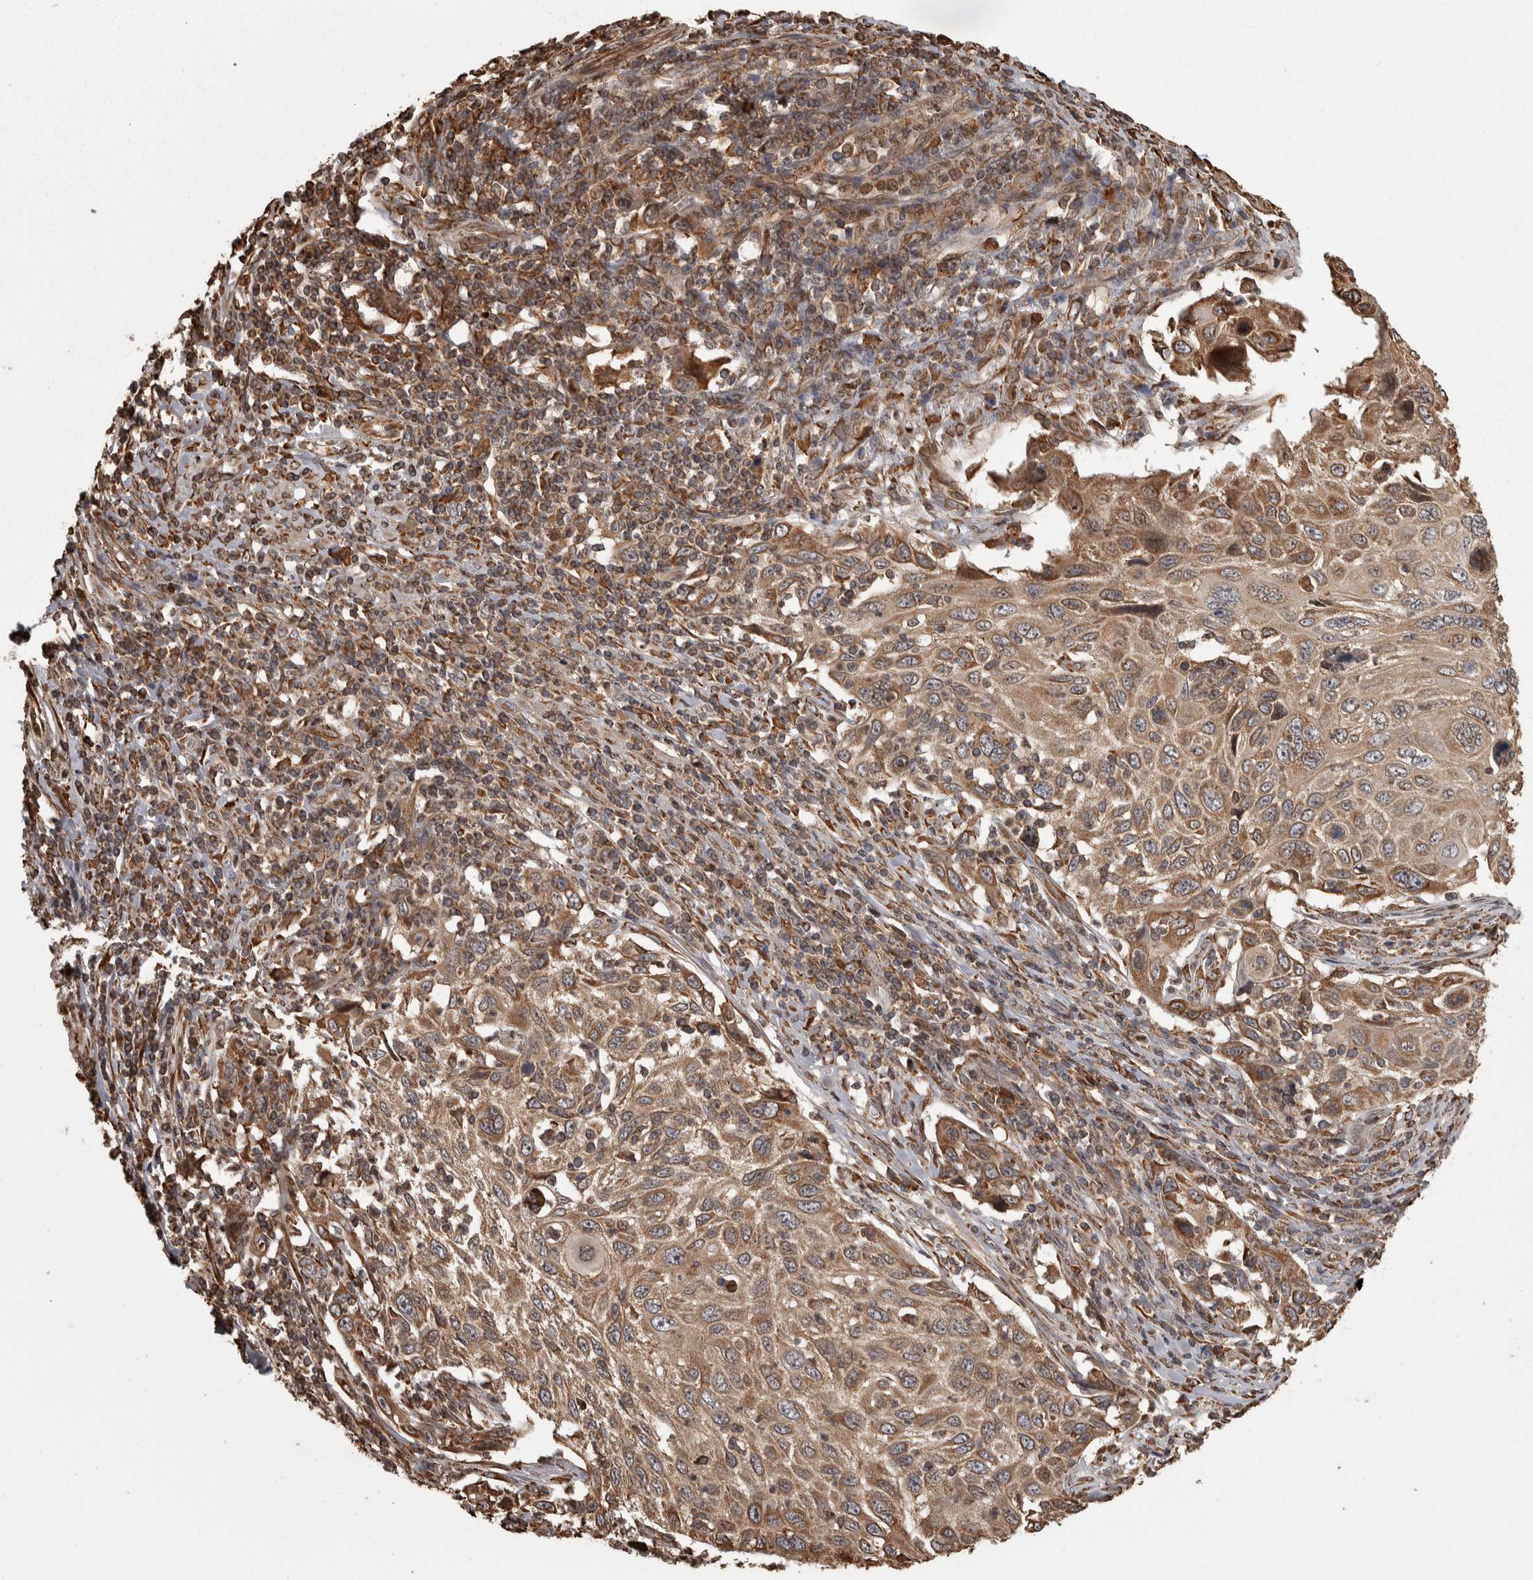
{"staining": {"intensity": "moderate", "quantity": ">75%", "location": "cytoplasmic/membranous"}, "tissue": "cervical cancer", "cell_type": "Tumor cells", "image_type": "cancer", "snomed": [{"axis": "morphology", "description": "Squamous cell carcinoma, NOS"}, {"axis": "topography", "description": "Cervix"}], "caption": "Tumor cells exhibit medium levels of moderate cytoplasmic/membranous expression in approximately >75% of cells in human cervical cancer (squamous cell carcinoma).", "gene": "AGBL3", "patient": {"sex": "female", "age": 70}}